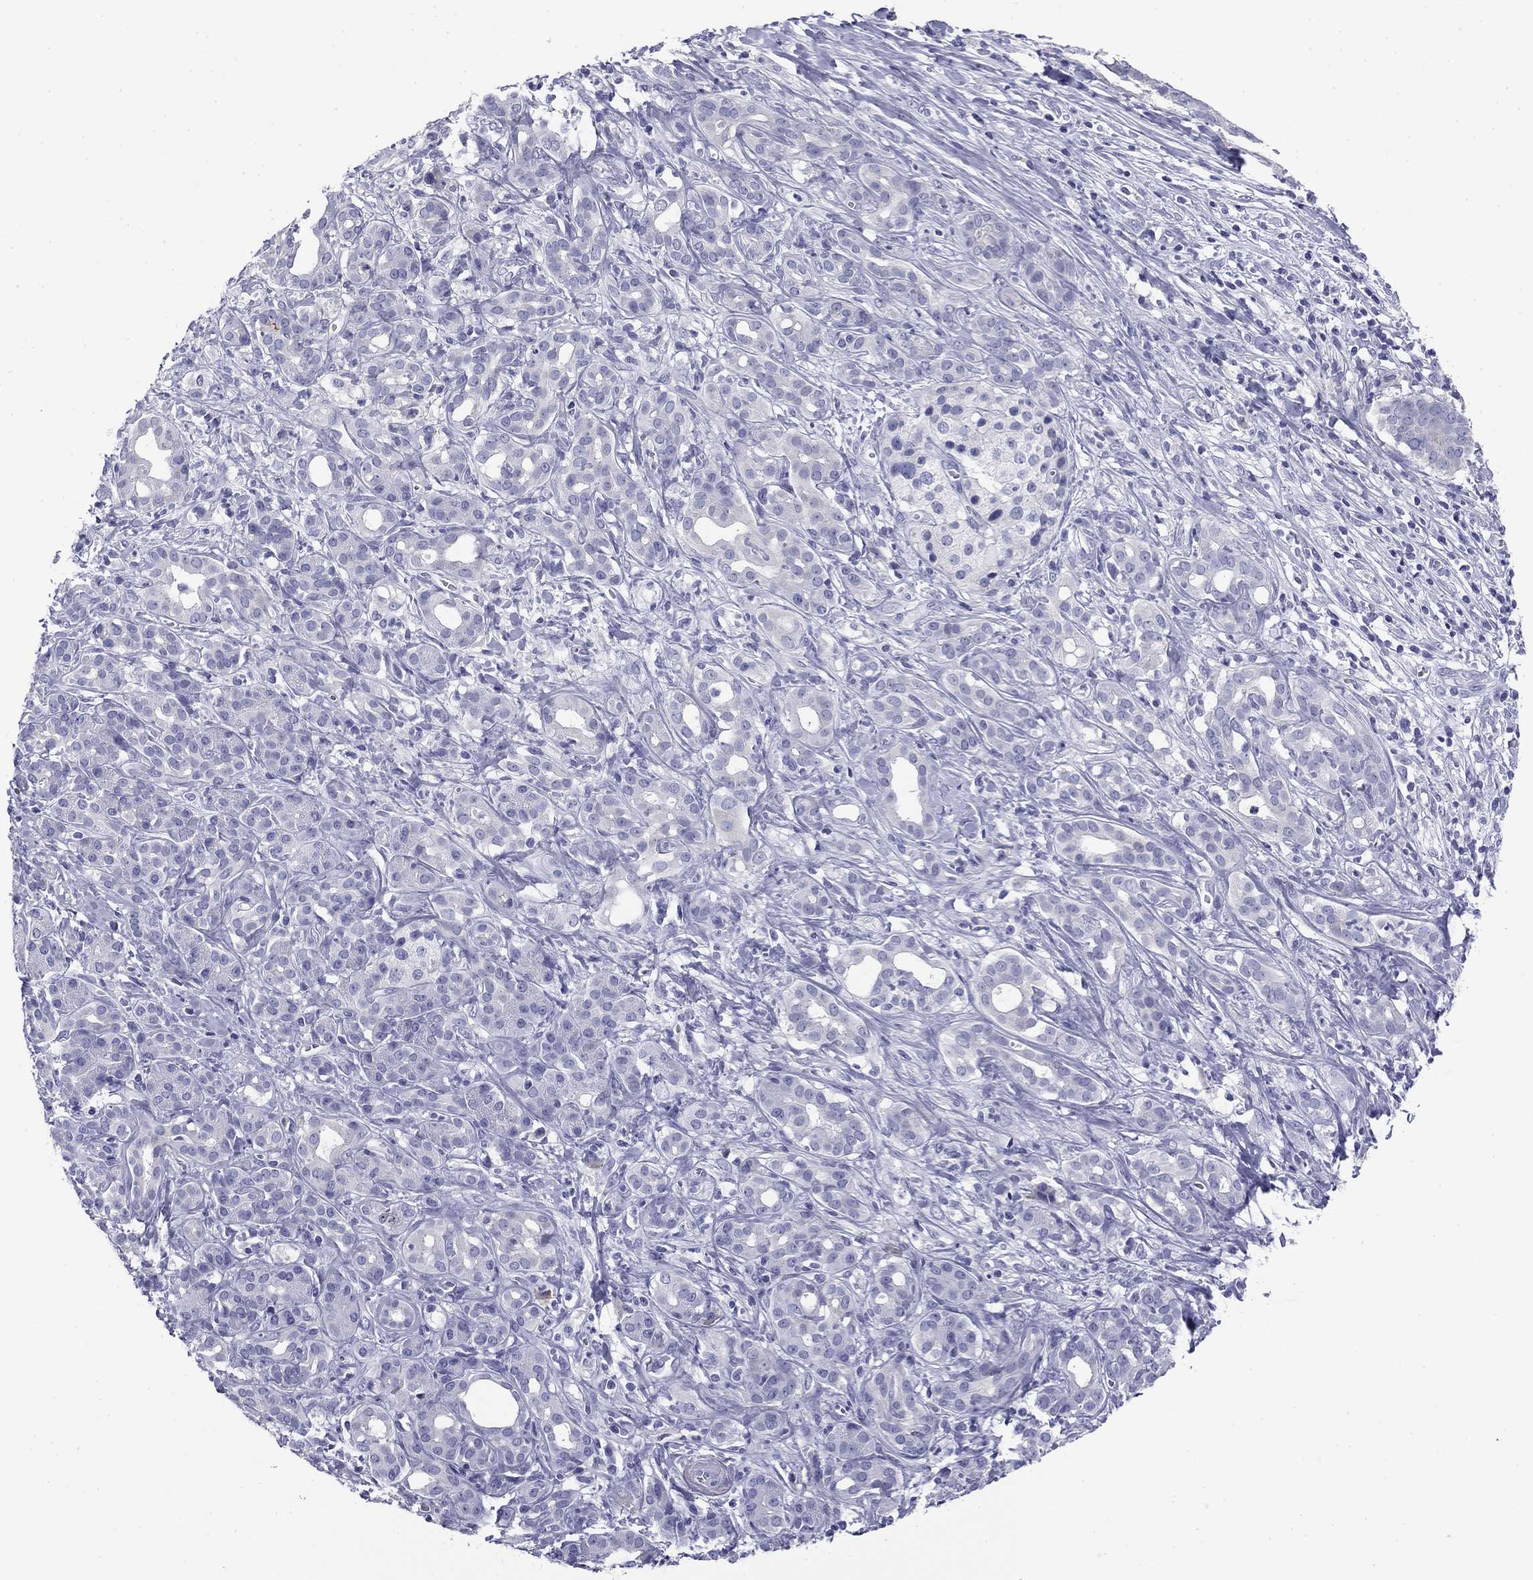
{"staining": {"intensity": "negative", "quantity": "none", "location": "none"}, "tissue": "pancreatic cancer", "cell_type": "Tumor cells", "image_type": "cancer", "snomed": [{"axis": "morphology", "description": "Adenocarcinoma, NOS"}, {"axis": "topography", "description": "Pancreas"}], "caption": "Immunohistochemistry (IHC) micrograph of neoplastic tissue: adenocarcinoma (pancreatic) stained with DAB (3,3'-diaminobenzidine) exhibits no significant protein positivity in tumor cells.", "gene": "ABCC2", "patient": {"sex": "male", "age": 61}}